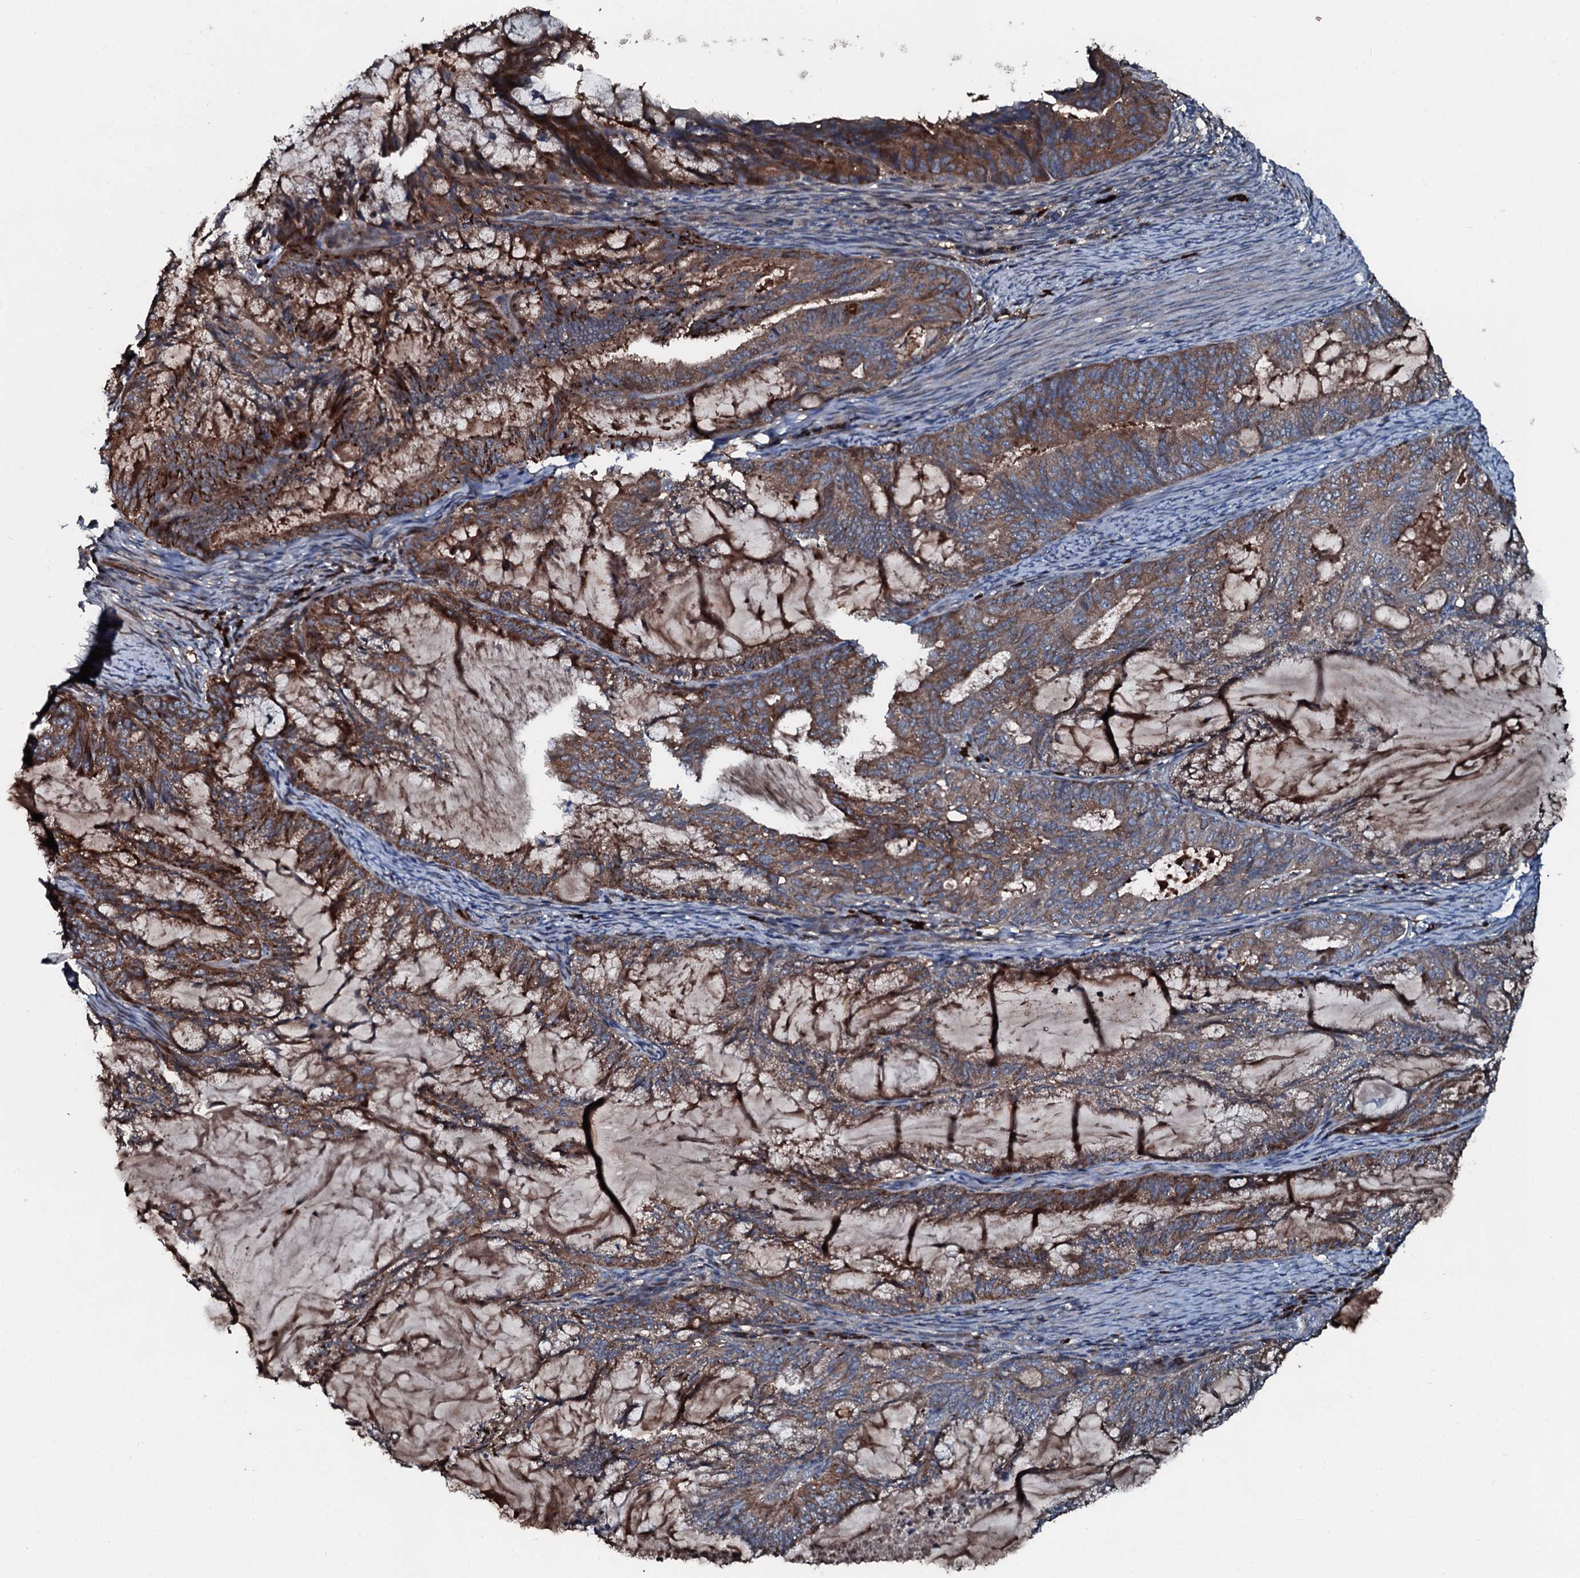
{"staining": {"intensity": "moderate", "quantity": ">75%", "location": "cytoplasmic/membranous"}, "tissue": "endometrial cancer", "cell_type": "Tumor cells", "image_type": "cancer", "snomed": [{"axis": "morphology", "description": "Adenocarcinoma, NOS"}, {"axis": "topography", "description": "Endometrium"}], "caption": "Human endometrial adenocarcinoma stained with a protein marker exhibits moderate staining in tumor cells.", "gene": "AARS1", "patient": {"sex": "female", "age": 86}}